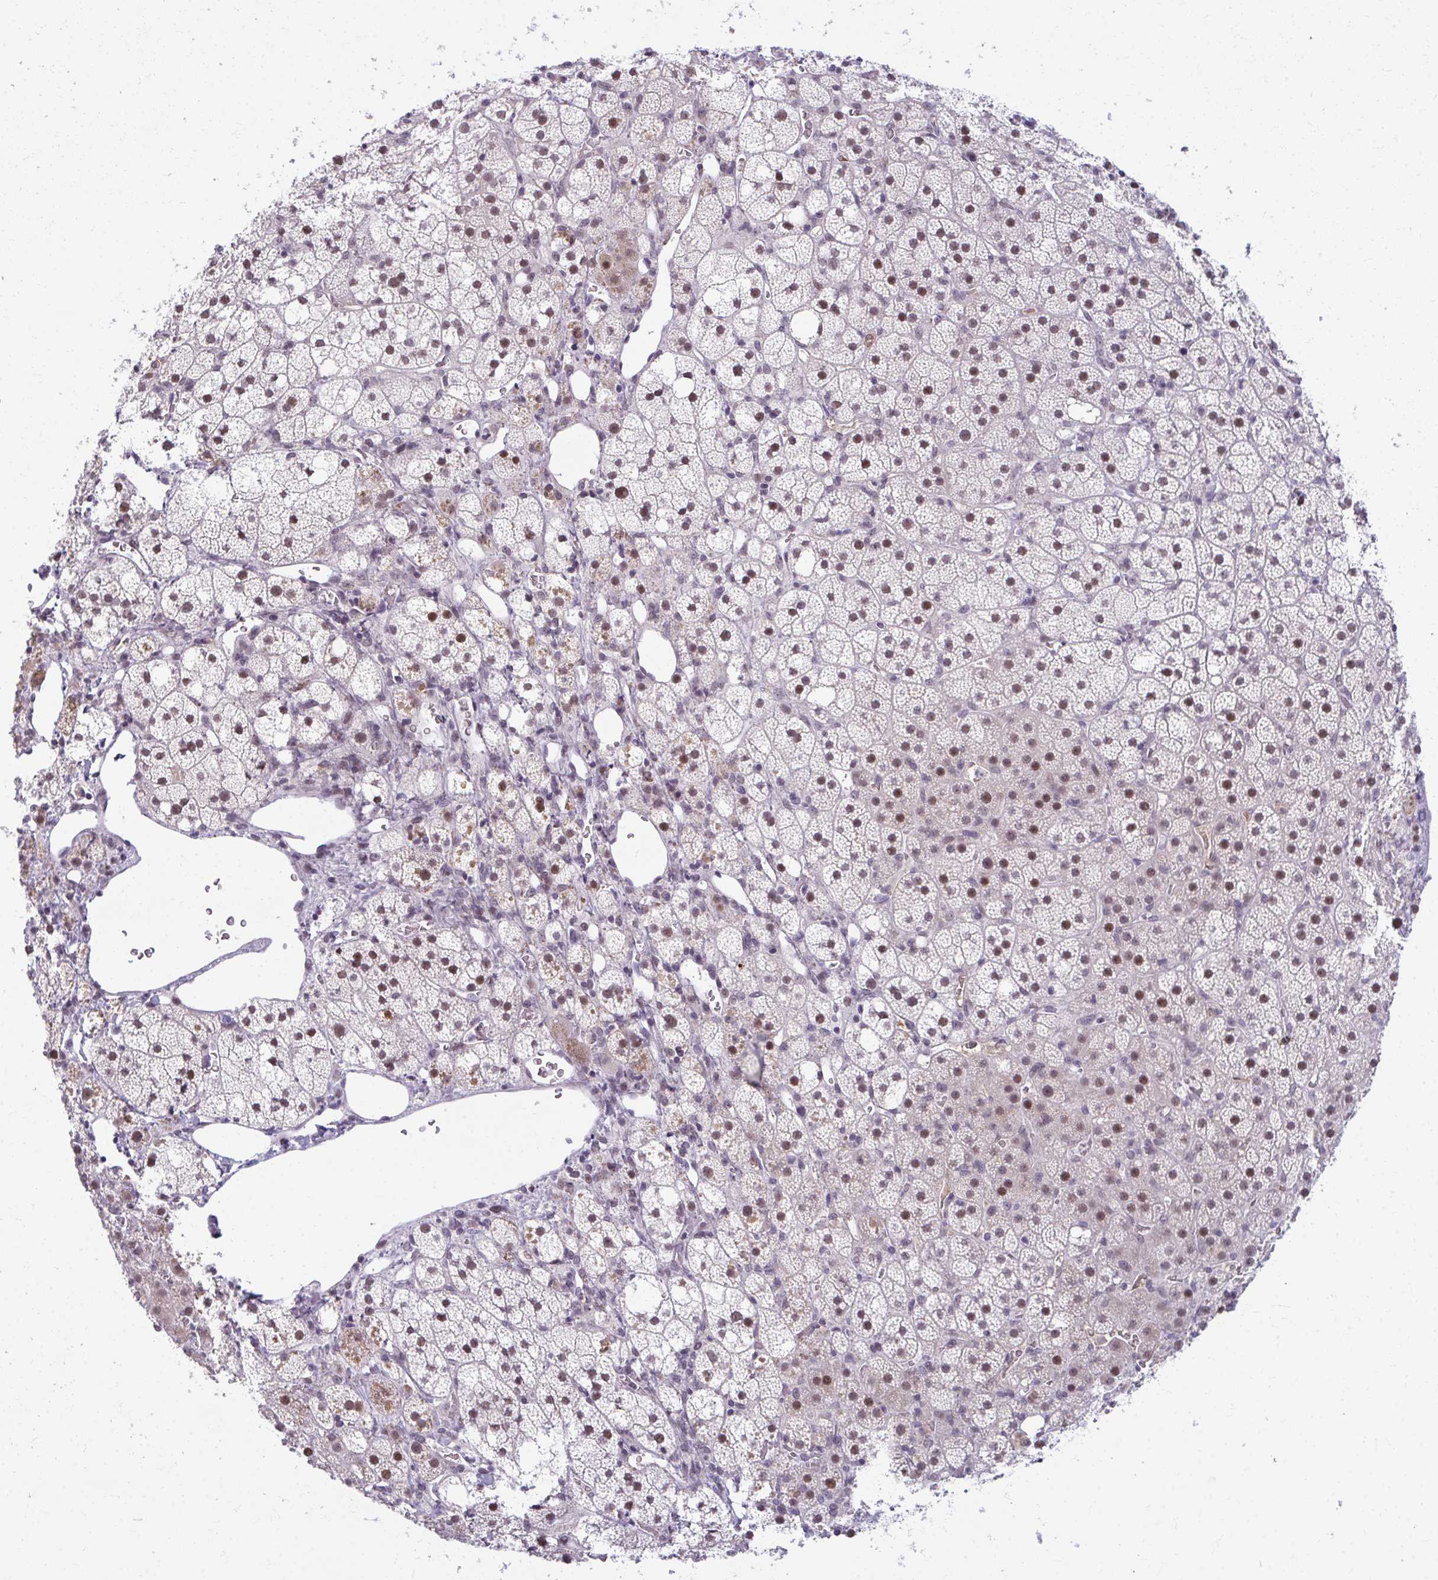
{"staining": {"intensity": "moderate", "quantity": ">75%", "location": "nuclear"}, "tissue": "adrenal gland", "cell_type": "Glandular cells", "image_type": "normal", "snomed": [{"axis": "morphology", "description": "Normal tissue, NOS"}, {"axis": "topography", "description": "Adrenal gland"}], "caption": "Immunohistochemistry of benign adrenal gland reveals medium levels of moderate nuclear staining in approximately >75% of glandular cells.", "gene": "MAF1", "patient": {"sex": "male", "age": 53}}